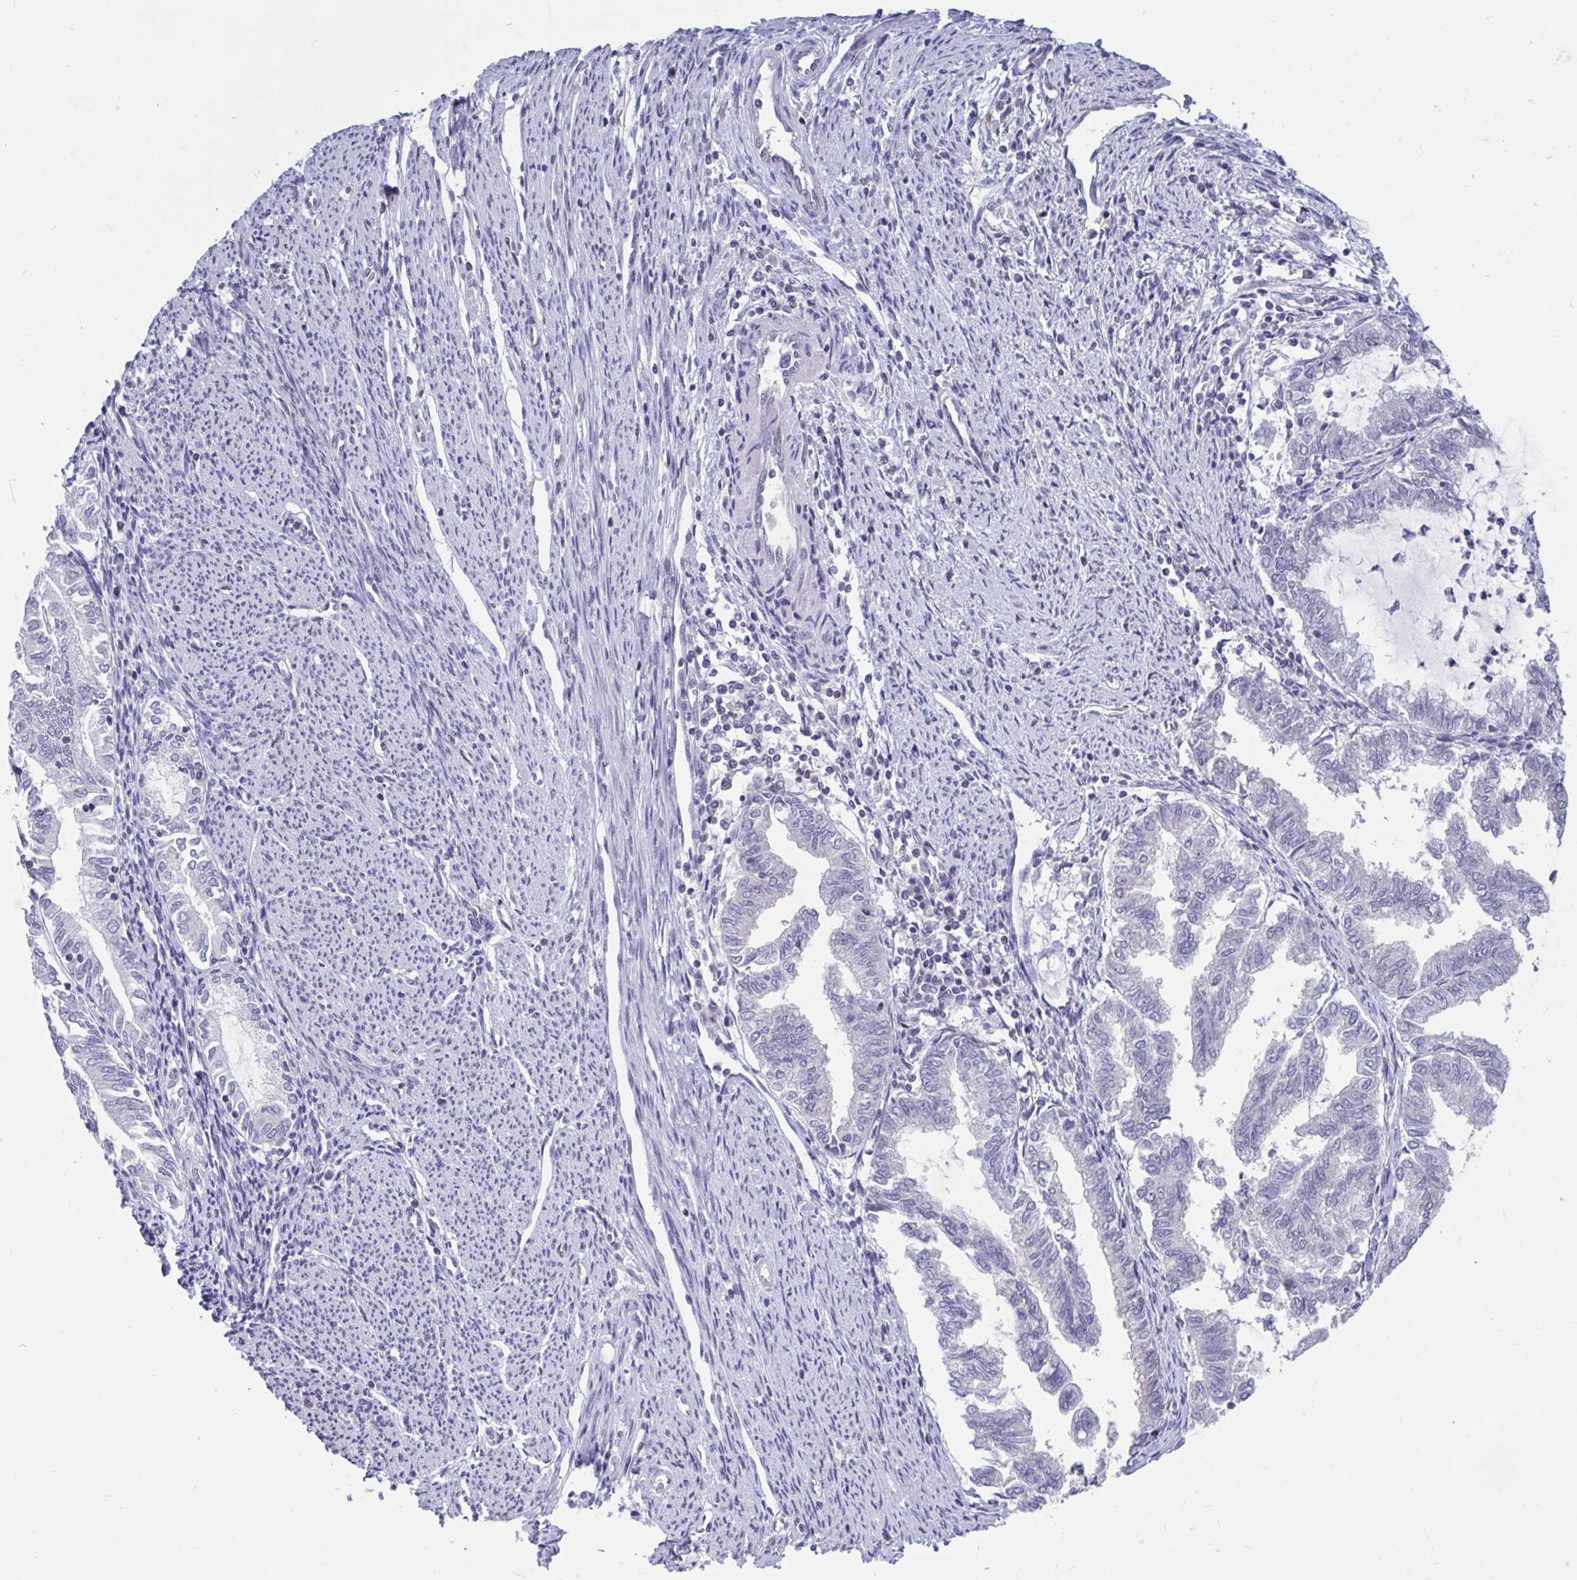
{"staining": {"intensity": "negative", "quantity": "none", "location": "none"}, "tissue": "endometrial cancer", "cell_type": "Tumor cells", "image_type": "cancer", "snomed": [{"axis": "morphology", "description": "Adenocarcinoma, NOS"}, {"axis": "topography", "description": "Endometrium"}], "caption": "DAB (3,3'-diaminobenzidine) immunohistochemical staining of endometrial cancer displays no significant expression in tumor cells.", "gene": "ARPP19", "patient": {"sex": "female", "age": 79}}